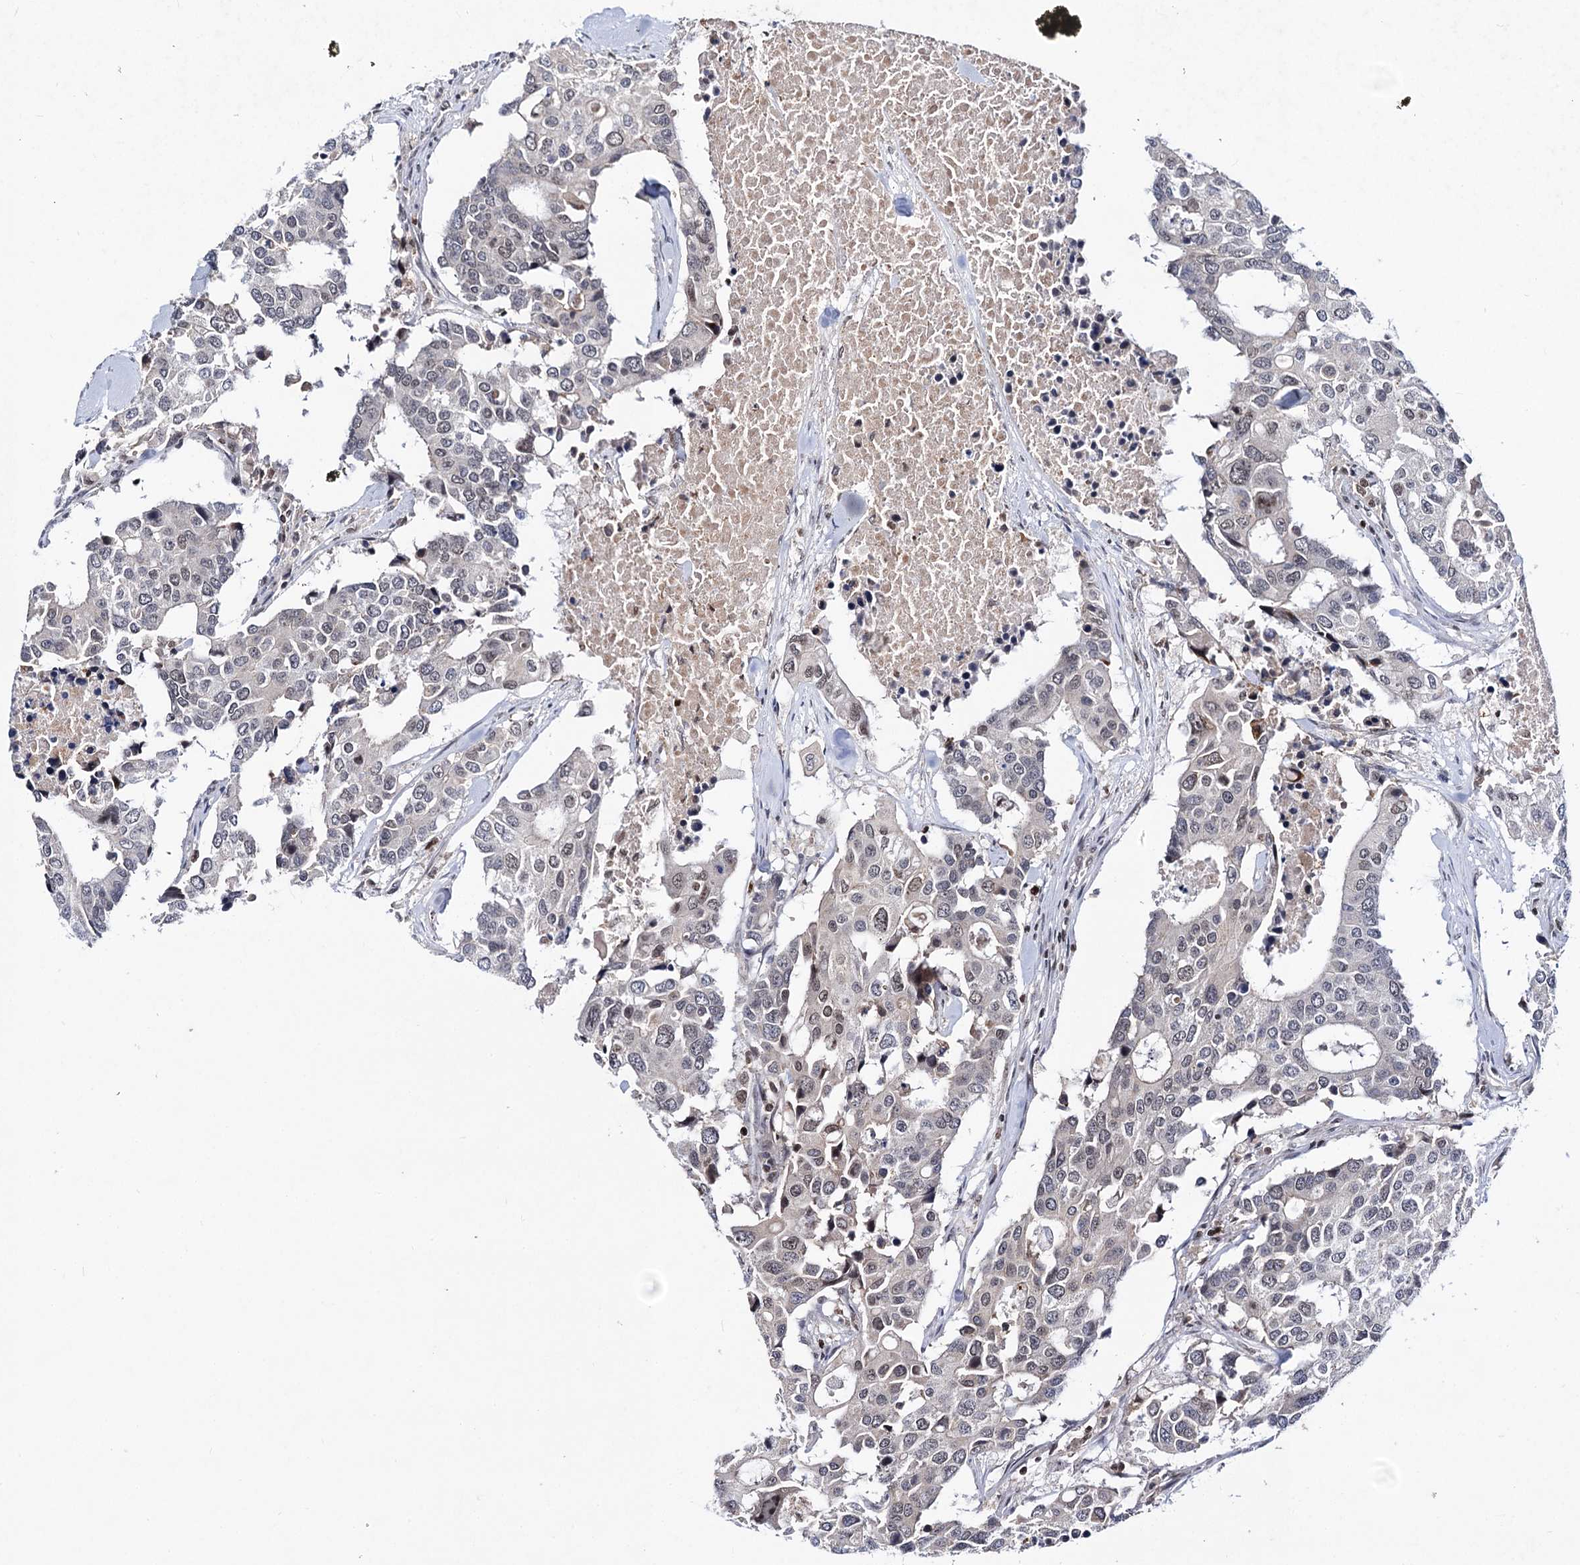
{"staining": {"intensity": "weak", "quantity": "<25%", "location": "nuclear"}, "tissue": "colorectal cancer", "cell_type": "Tumor cells", "image_type": "cancer", "snomed": [{"axis": "morphology", "description": "Adenocarcinoma, NOS"}, {"axis": "topography", "description": "Colon"}], "caption": "This is a image of immunohistochemistry (IHC) staining of colorectal adenocarcinoma, which shows no positivity in tumor cells.", "gene": "SMCHD1", "patient": {"sex": "male", "age": 77}}